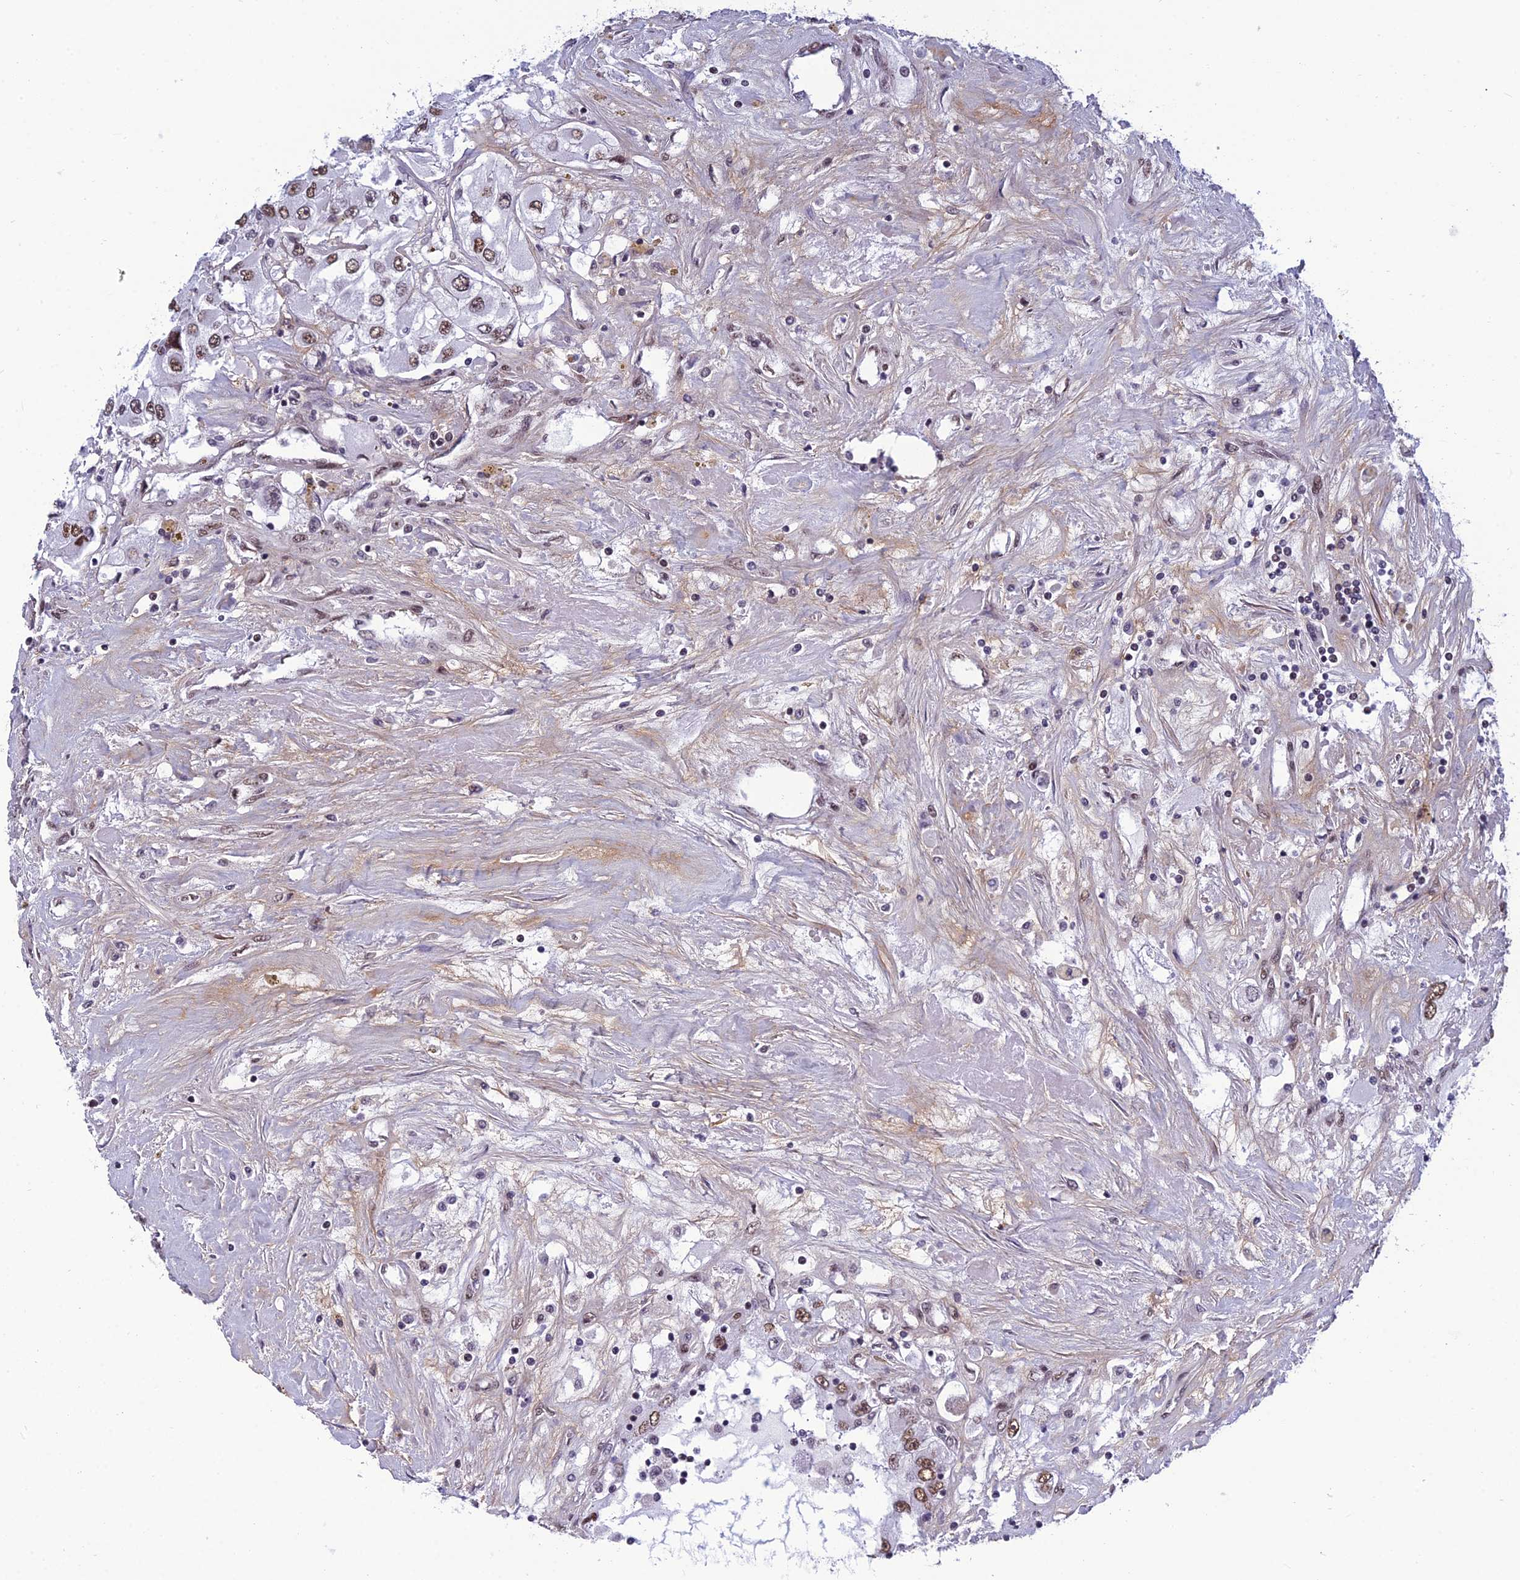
{"staining": {"intensity": "moderate", "quantity": ">75%", "location": "nuclear"}, "tissue": "renal cancer", "cell_type": "Tumor cells", "image_type": "cancer", "snomed": [{"axis": "morphology", "description": "Adenocarcinoma, NOS"}, {"axis": "topography", "description": "Kidney"}], "caption": "Approximately >75% of tumor cells in adenocarcinoma (renal) show moderate nuclear protein expression as visualized by brown immunohistochemical staining.", "gene": "RSRC1", "patient": {"sex": "female", "age": 52}}